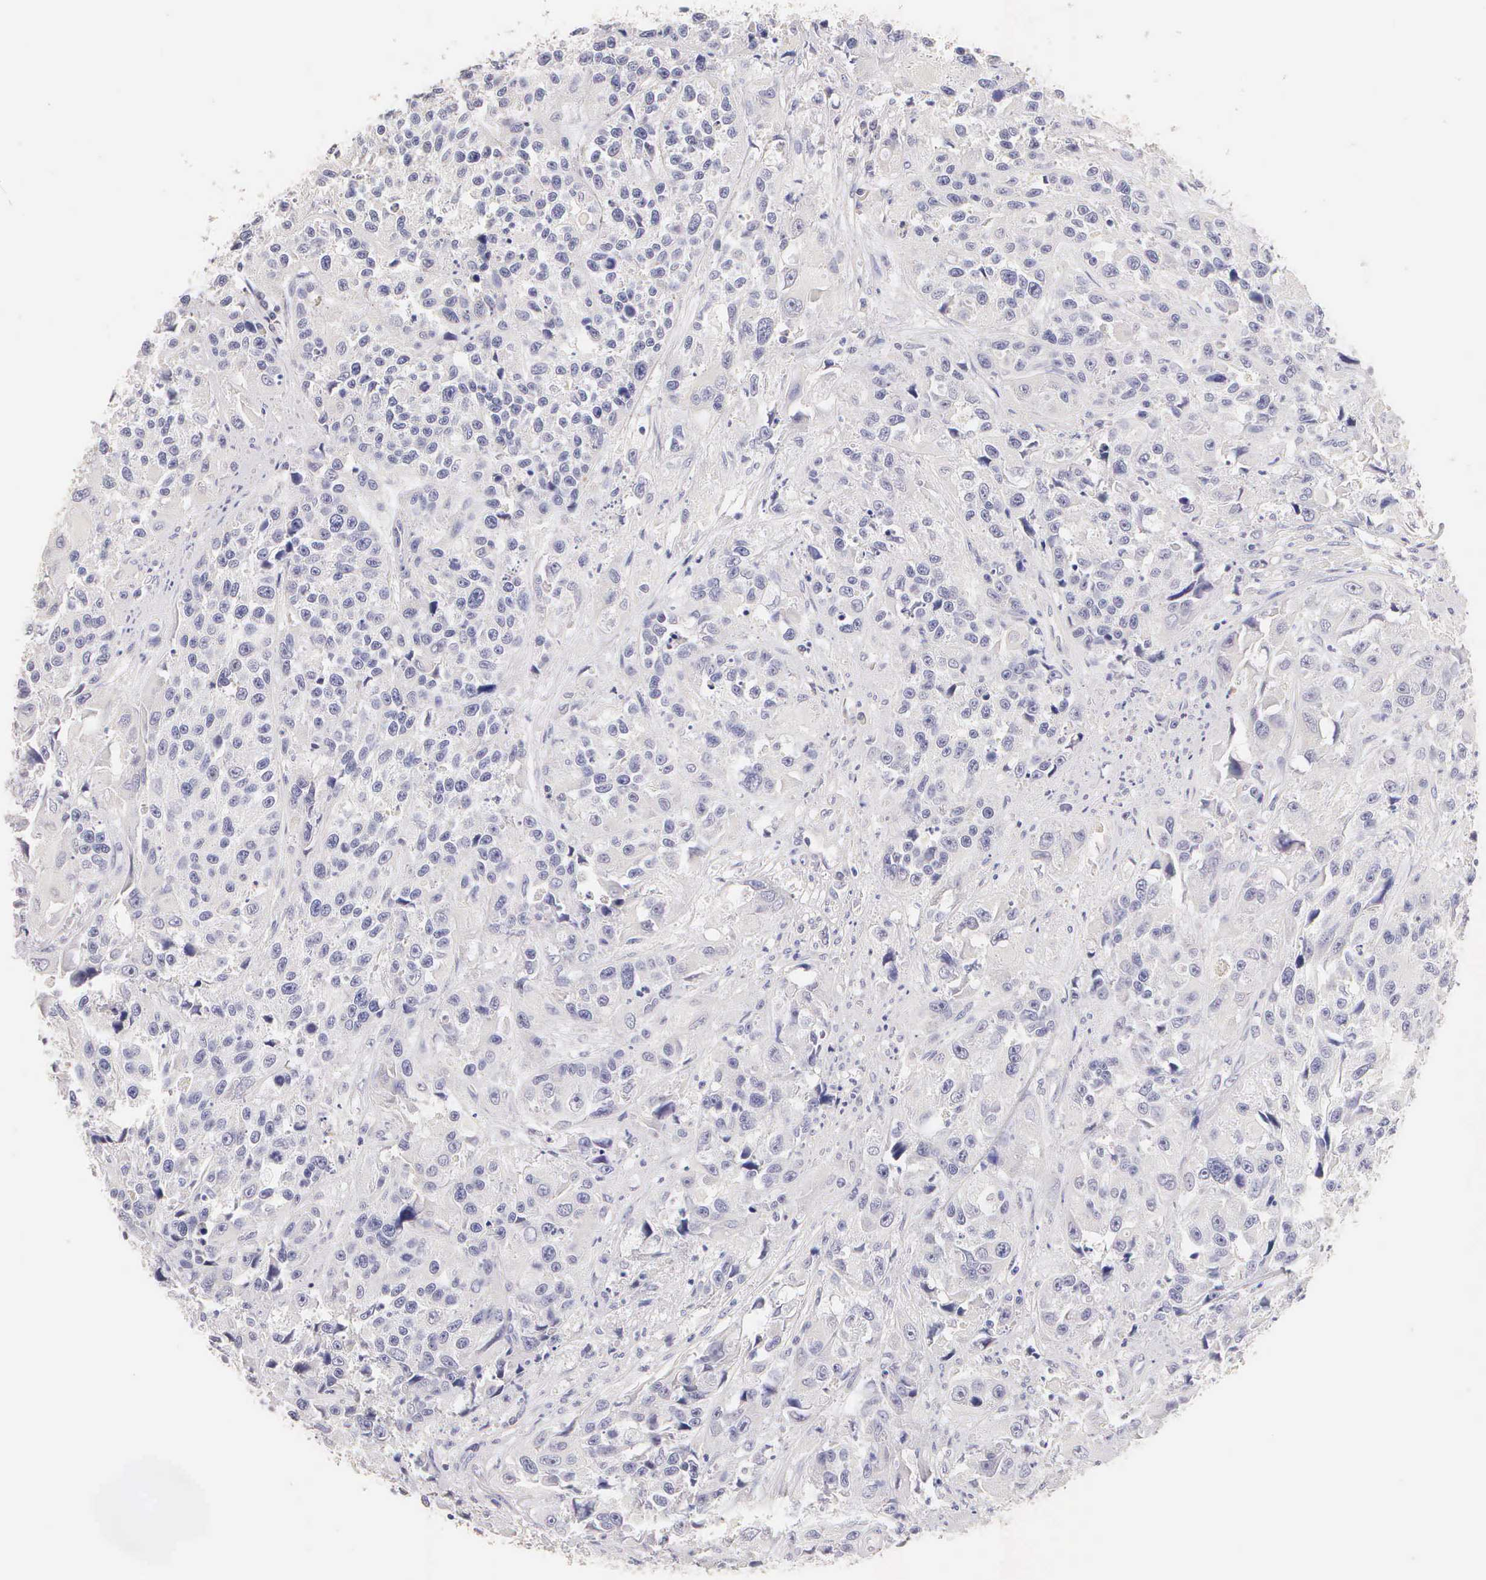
{"staining": {"intensity": "negative", "quantity": "none", "location": "none"}, "tissue": "urothelial cancer", "cell_type": "Tumor cells", "image_type": "cancer", "snomed": [{"axis": "morphology", "description": "Urothelial carcinoma, High grade"}, {"axis": "topography", "description": "Urinary bladder"}], "caption": "A high-resolution image shows IHC staining of urothelial cancer, which exhibits no significant staining in tumor cells. (IHC, brightfield microscopy, high magnification).", "gene": "ESR1", "patient": {"sex": "female", "age": 81}}